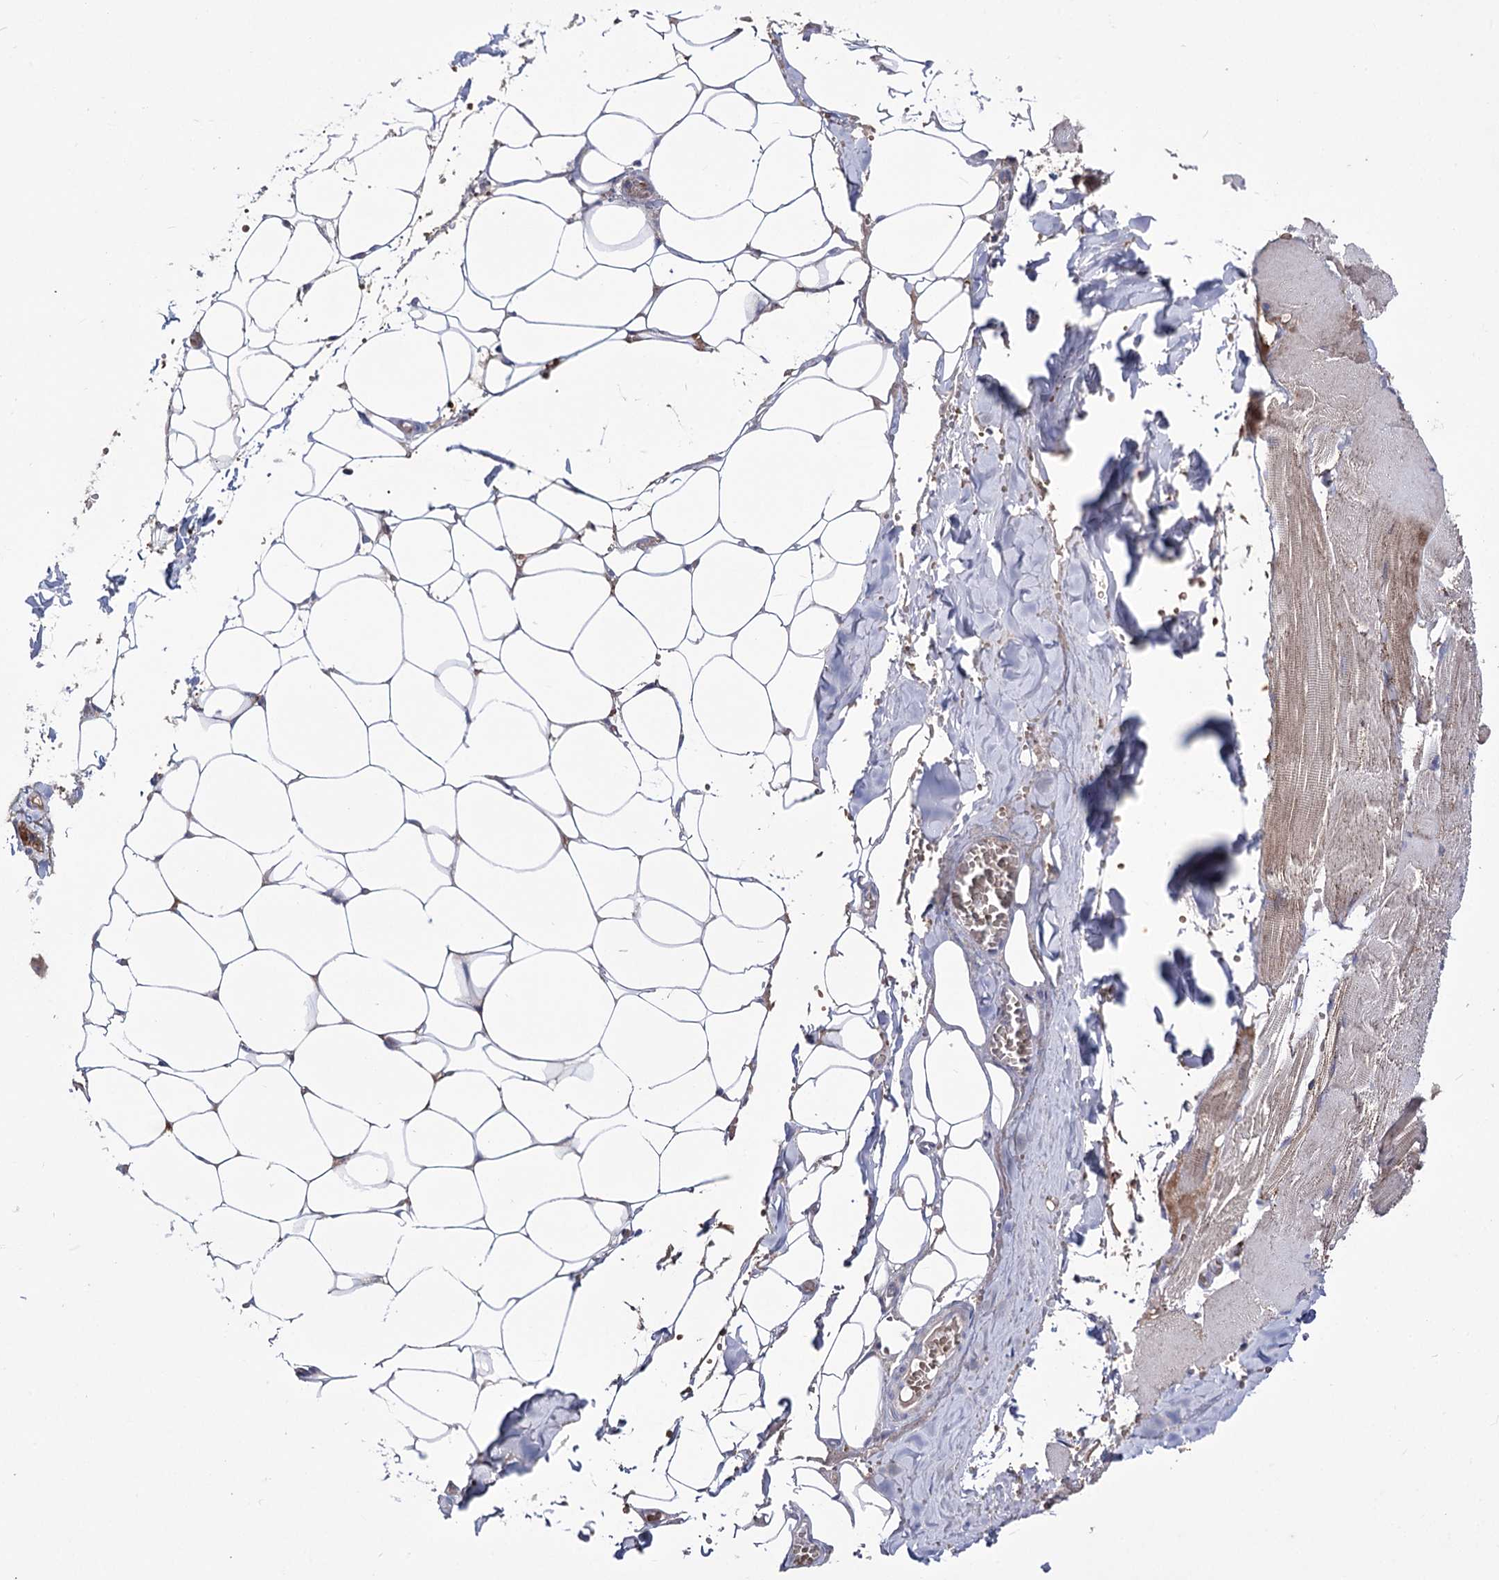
{"staining": {"intensity": "negative", "quantity": "none", "location": "none"}, "tissue": "adipose tissue", "cell_type": "Adipocytes", "image_type": "normal", "snomed": [{"axis": "morphology", "description": "Normal tissue, NOS"}, {"axis": "topography", "description": "Skeletal muscle"}, {"axis": "topography", "description": "Peripheral nerve tissue"}], "caption": "The histopathology image reveals no staining of adipocytes in unremarkable adipose tissue. (Stains: DAB immunohistochemistry with hematoxylin counter stain, Microscopy: brightfield microscopy at high magnification).", "gene": "OSBPL5", "patient": {"sex": "female", "age": 55}}